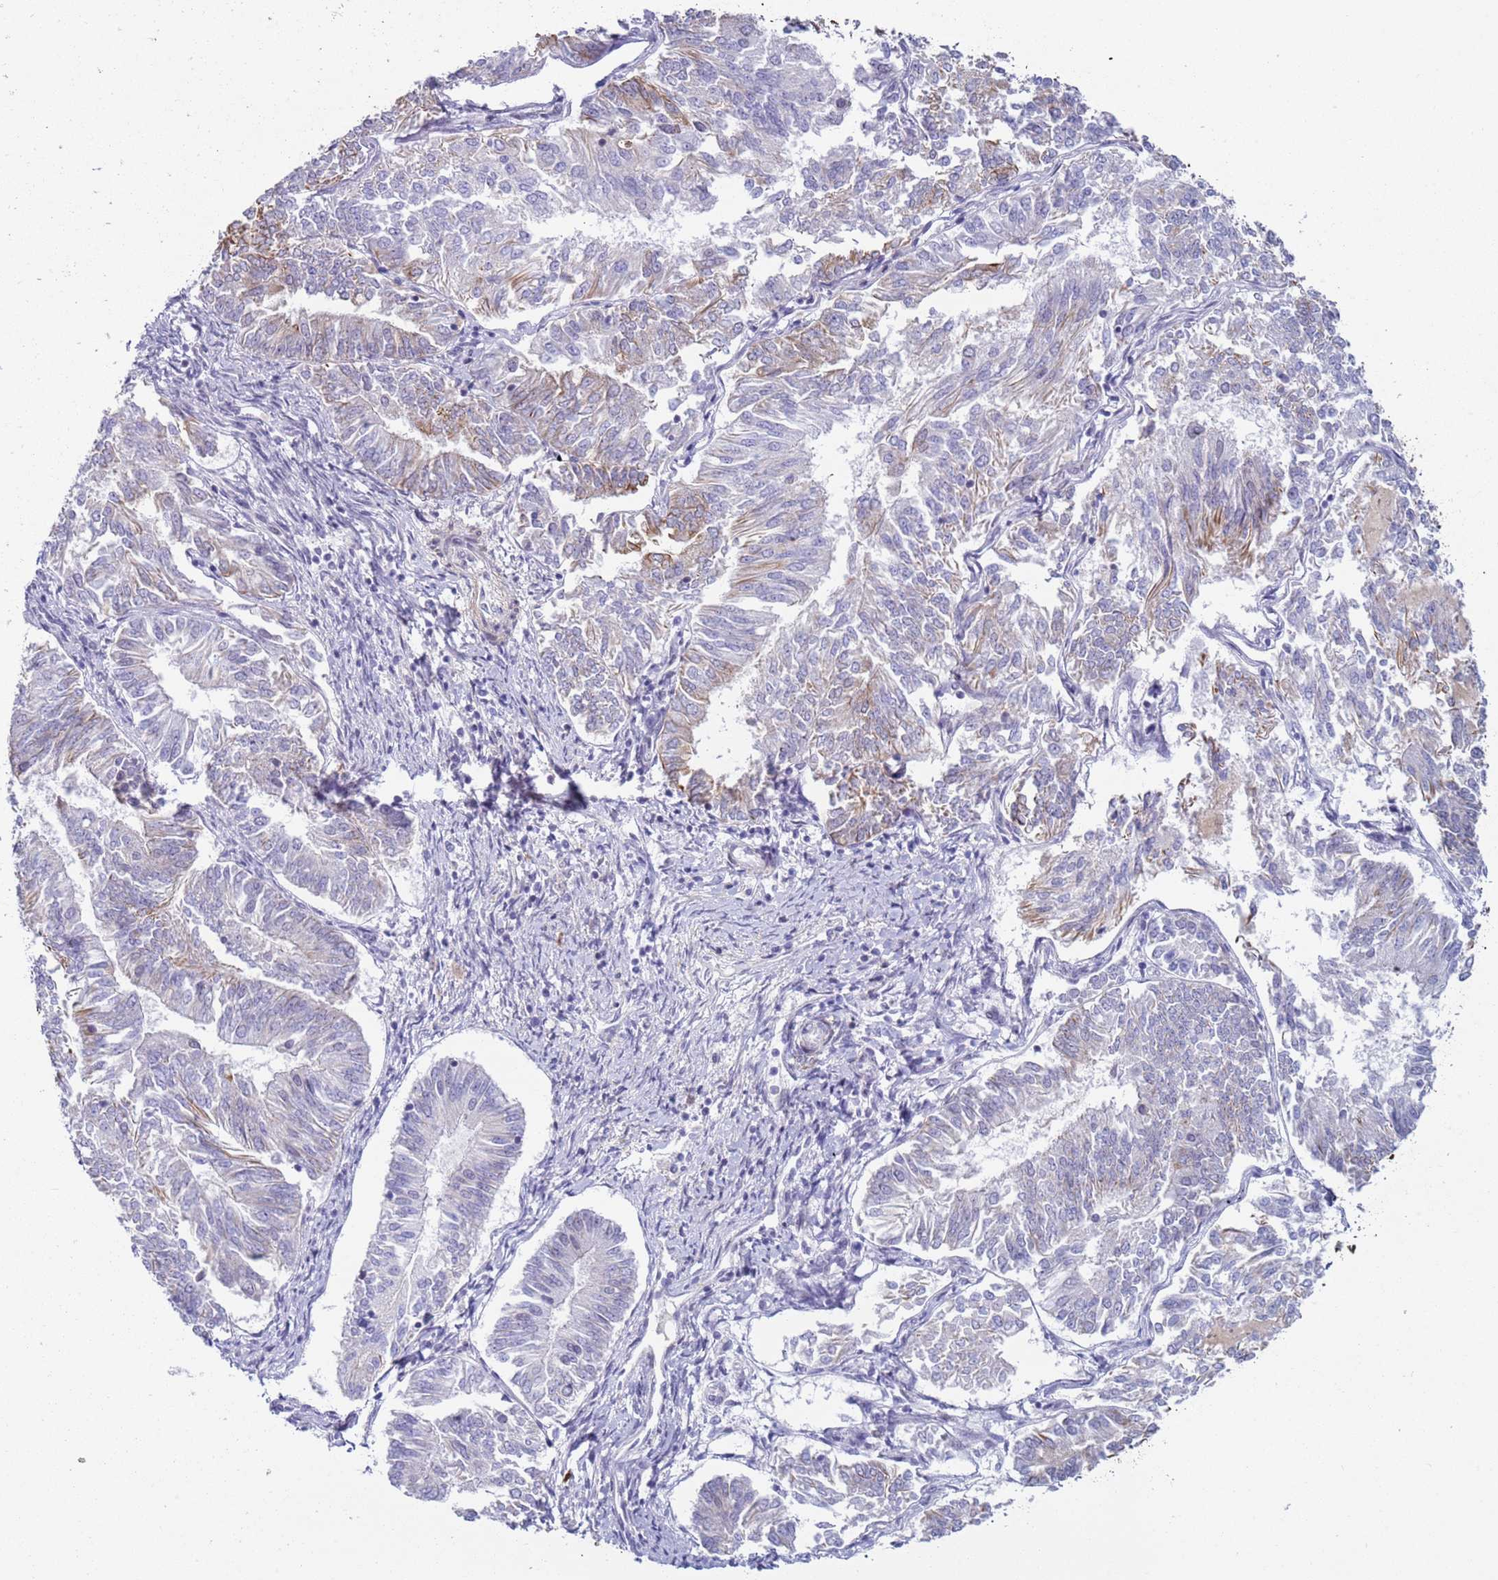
{"staining": {"intensity": "moderate", "quantity": "<25%", "location": "cytoplasmic/membranous"}, "tissue": "endometrial cancer", "cell_type": "Tumor cells", "image_type": "cancer", "snomed": [{"axis": "morphology", "description": "Adenocarcinoma, NOS"}, {"axis": "topography", "description": "Endometrium"}], "caption": "This micrograph reveals adenocarcinoma (endometrial) stained with IHC to label a protein in brown. The cytoplasmic/membranous of tumor cells show moderate positivity for the protein. Nuclei are counter-stained blue.", "gene": "NPAP1", "patient": {"sex": "female", "age": 58}}